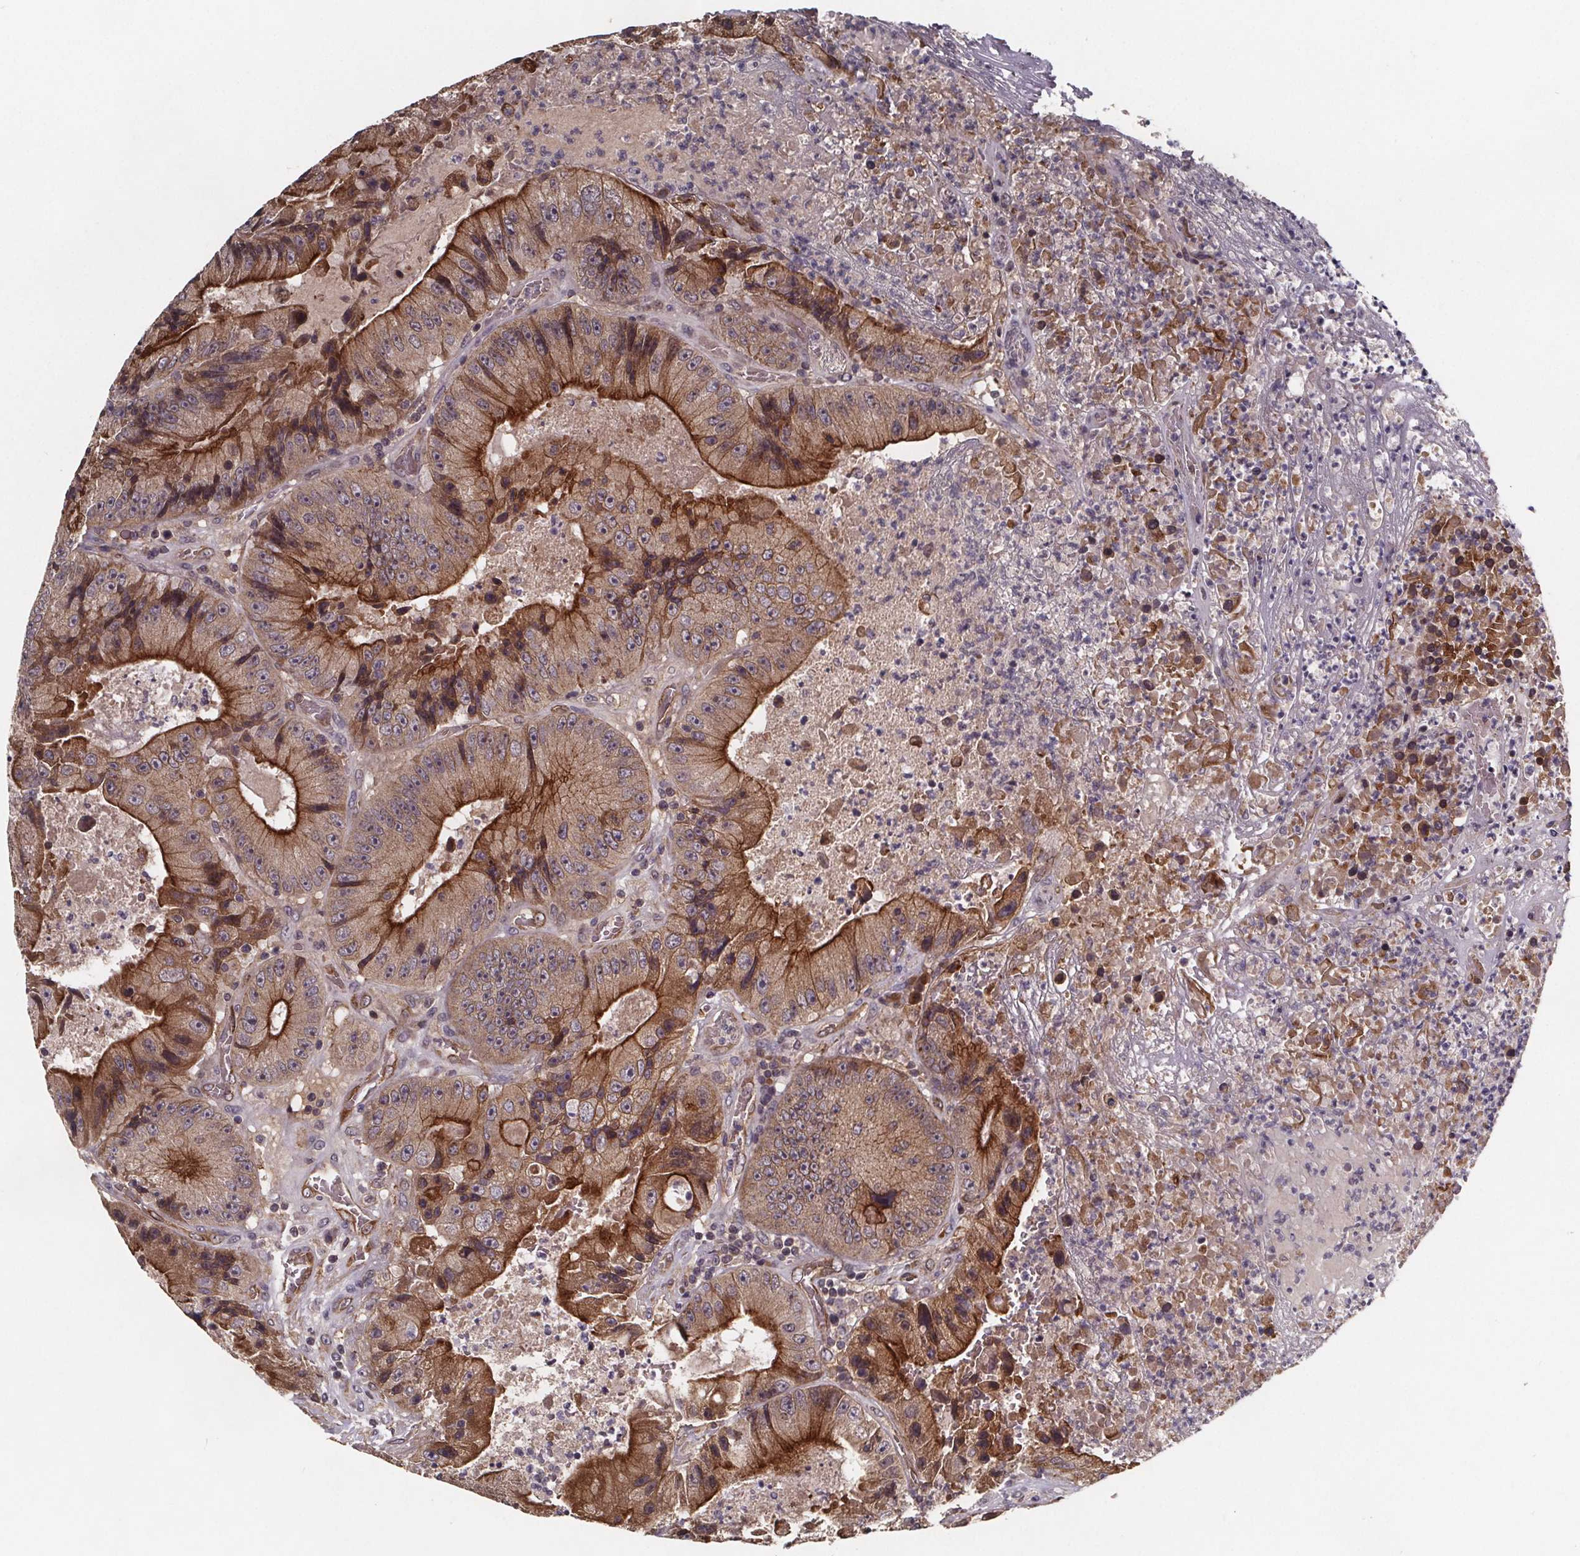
{"staining": {"intensity": "moderate", "quantity": ">75%", "location": "cytoplasmic/membranous"}, "tissue": "colorectal cancer", "cell_type": "Tumor cells", "image_type": "cancer", "snomed": [{"axis": "morphology", "description": "Adenocarcinoma, NOS"}, {"axis": "topography", "description": "Colon"}], "caption": "There is medium levels of moderate cytoplasmic/membranous expression in tumor cells of colorectal adenocarcinoma, as demonstrated by immunohistochemical staining (brown color).", "gene": "FASTKD3", "patient": {"sex": "female", "age": 86}}